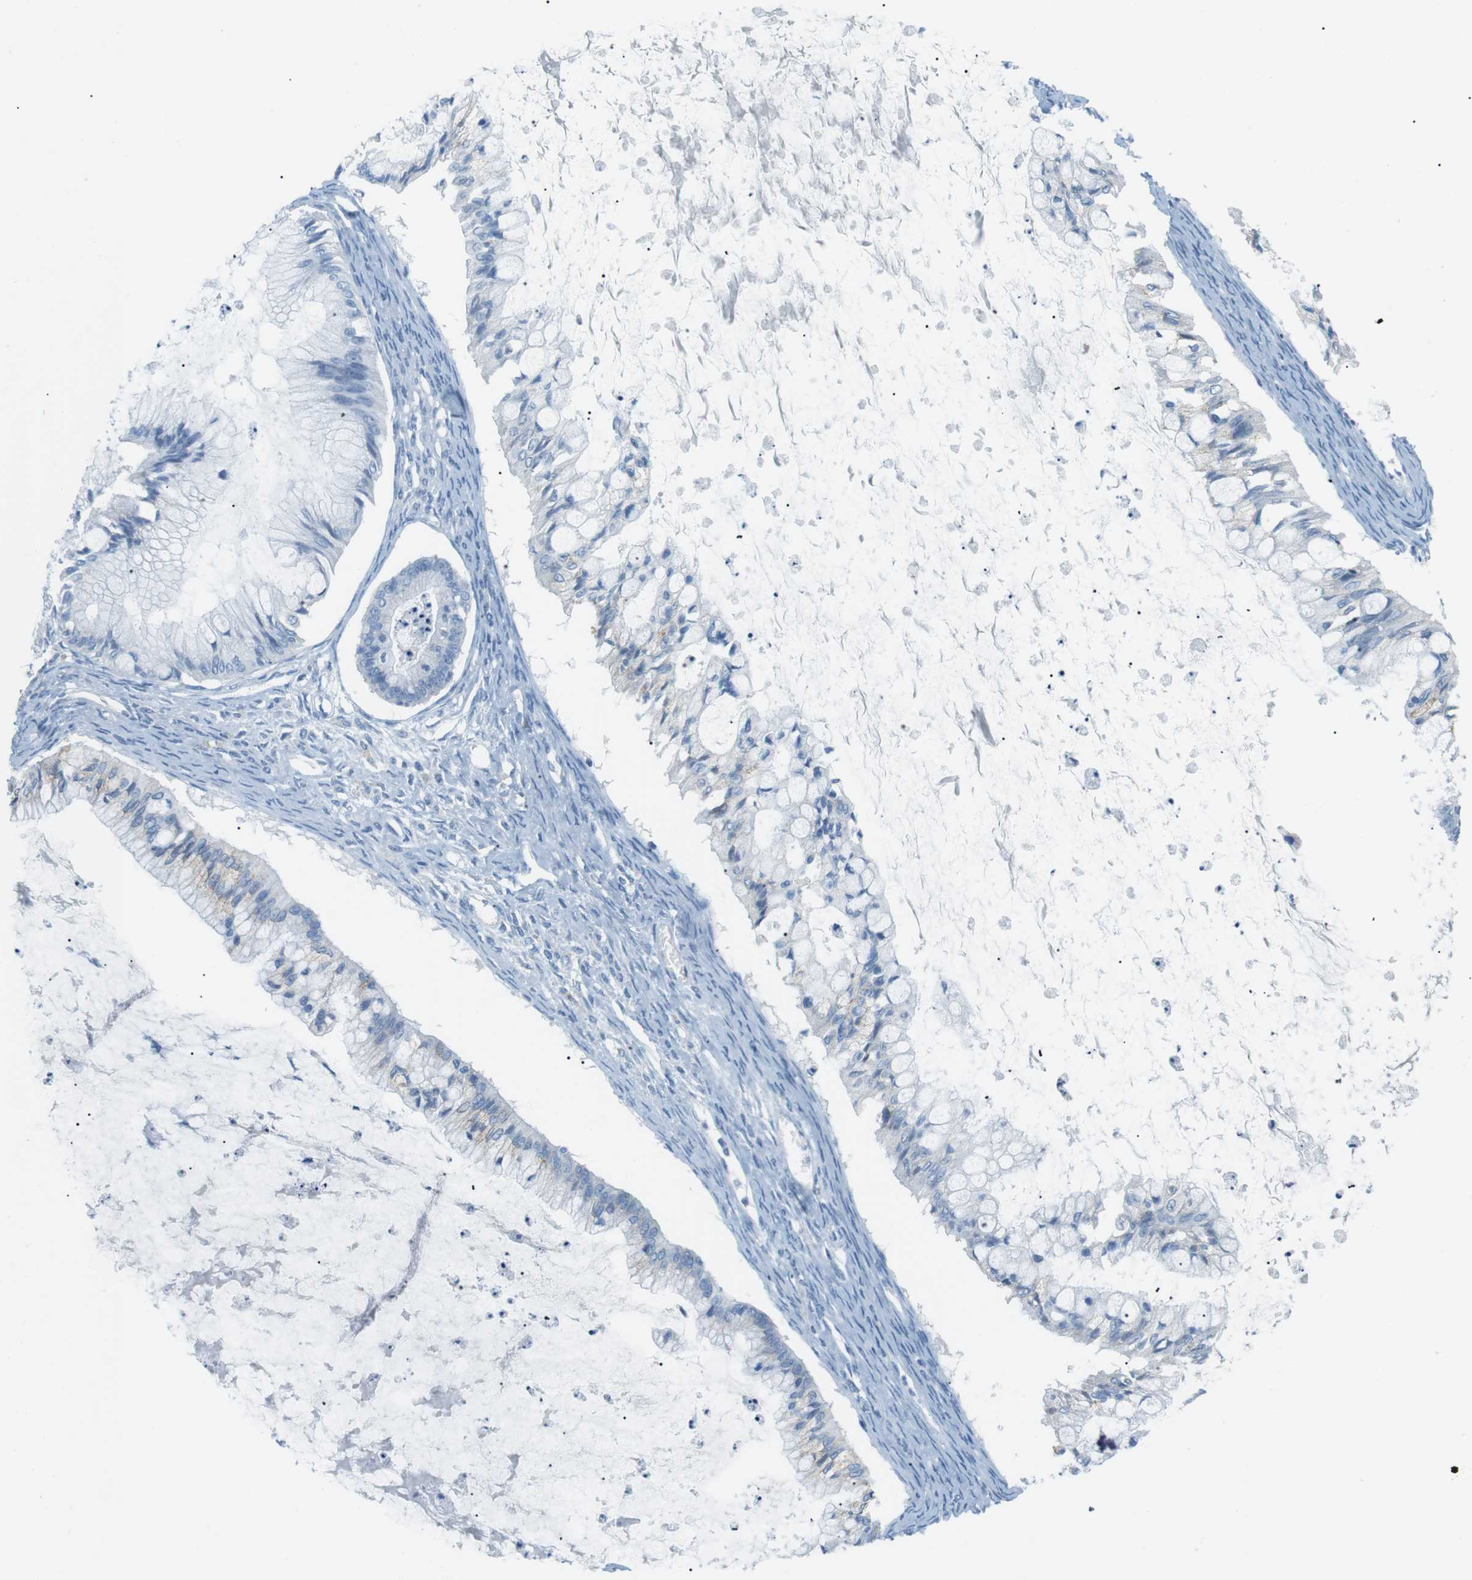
{"staining": {"intensity": "negative", "quantity": "none", "location": "none"}, "tissue": "ovarian cancer", "cell_type": "Tumor cells", "image_type": "cancer", "snomed": [{"axis": "morphology", "description": "Cystadenocarcinoma, mucinous, NOS"}, {"axis": "topography", "description": "Ovary"}], "caption": "Immunohistochemistry photomicrograph of neoplastic tissue: human mucinous cystadenocarcinoma (ovarian) stained with DAB (3,3'-diaminobenzidine) shows no significant protein staining in tumor cells. Brightfield microscopy of immunohistochemistry (IHC) stained with DAB (3,3'-diaminobenzidine) (brown) and hematoxylin (blue), captured at high magnification.", "gene": "VAMP1", "patient": {"sex": "female", "age": 57}}